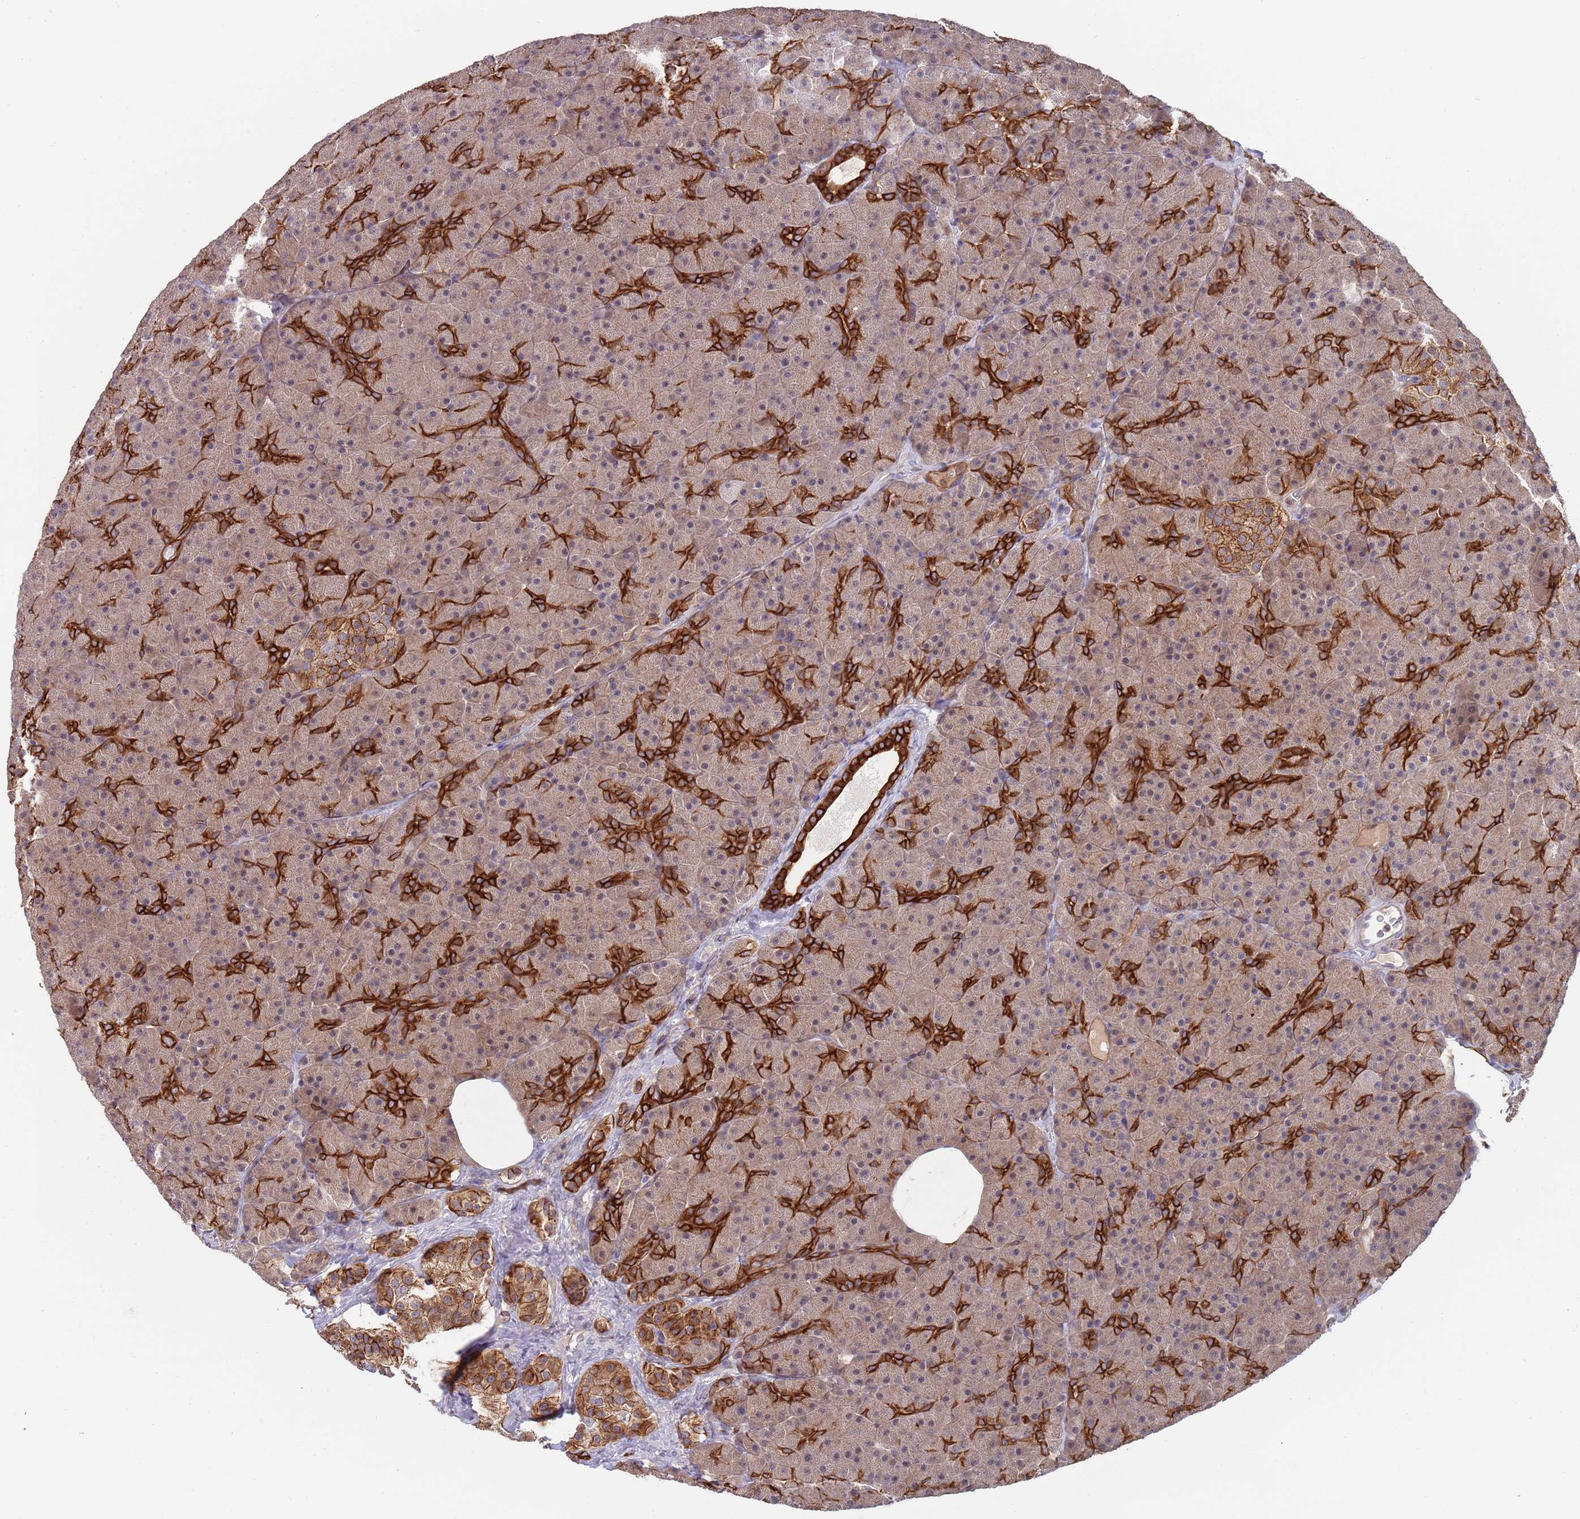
{"staining": {"intensity": "strong", "quantity": "<25%", "location": "cytoplasmic/membranous"}, "tissue": "pancreas", "cell_type": "Exocrine glandular cells", "image_type": "normal", "snomed": [{"axis": "morphology", "description": "Normal tissue, NOS"}, {"axis": "topography", "description": "Pancreas"}], "caption": "Strong cytoplasmic/membranous positivity for a protein is present in approximately <25% of exocrine glandular cells of normal pancreas using immunohistochemistry.", "gene": "GSDMD", "patient": {"sex": "male", "age": 36}}